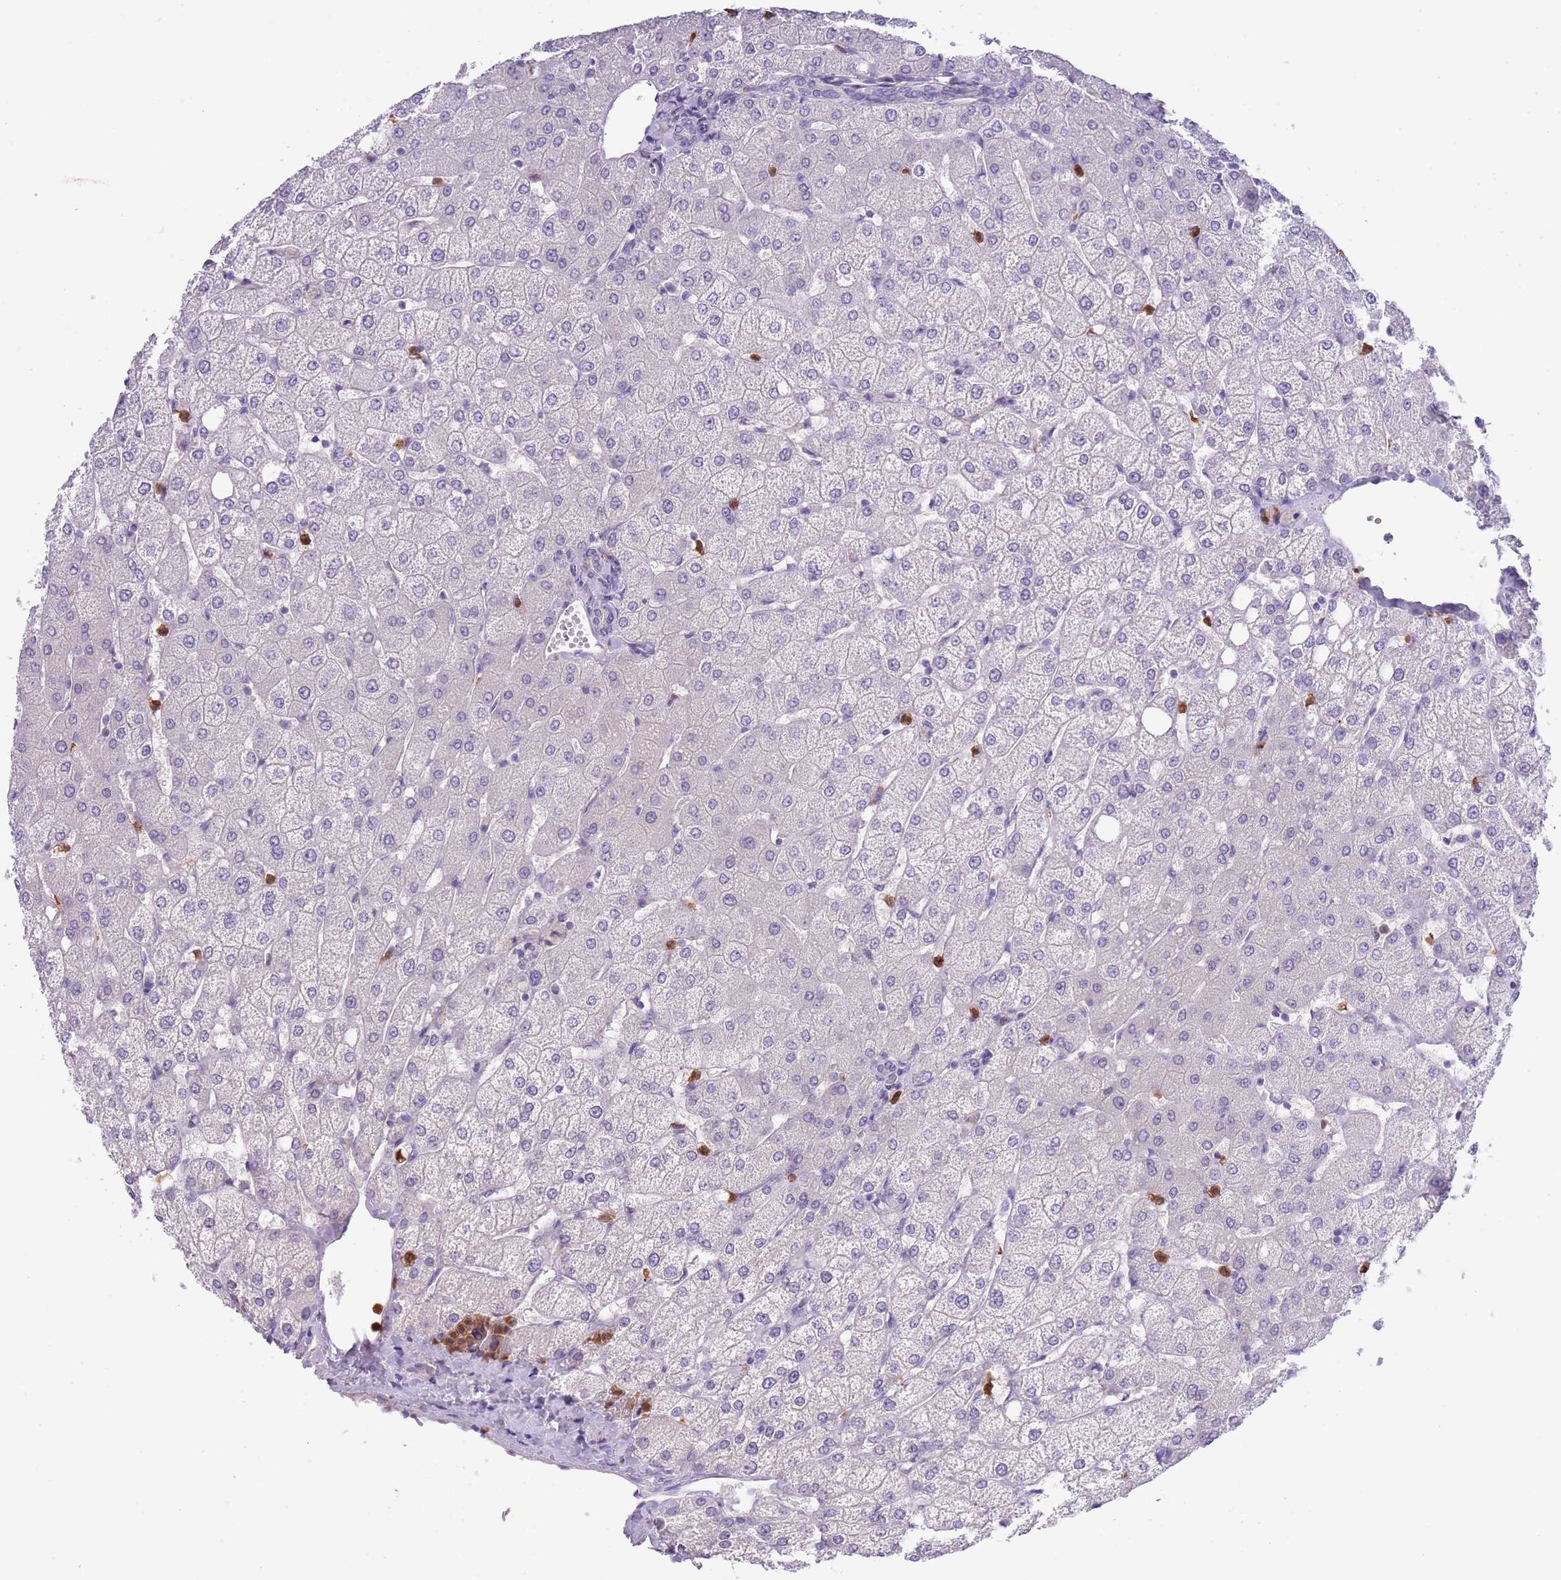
{"staining": {"intensity": "negative", "quantity": "none", "location": "none"}, "tissue": "liver", "cell_type": "Cholangiocytes", "image_type": "normal", "snomed": [{"axis": "morphology", "description": "Normal tissue, NOS"}, {"axis": "topography", "description": "Liver"}], "caption": "A high-resolution micrograph shows immunohistochemistry staining of benign liver, which displays no significant expression in cholangiocytes.", "gene": "ZFP2", "patient": {"sex": "female", "age": 54}}